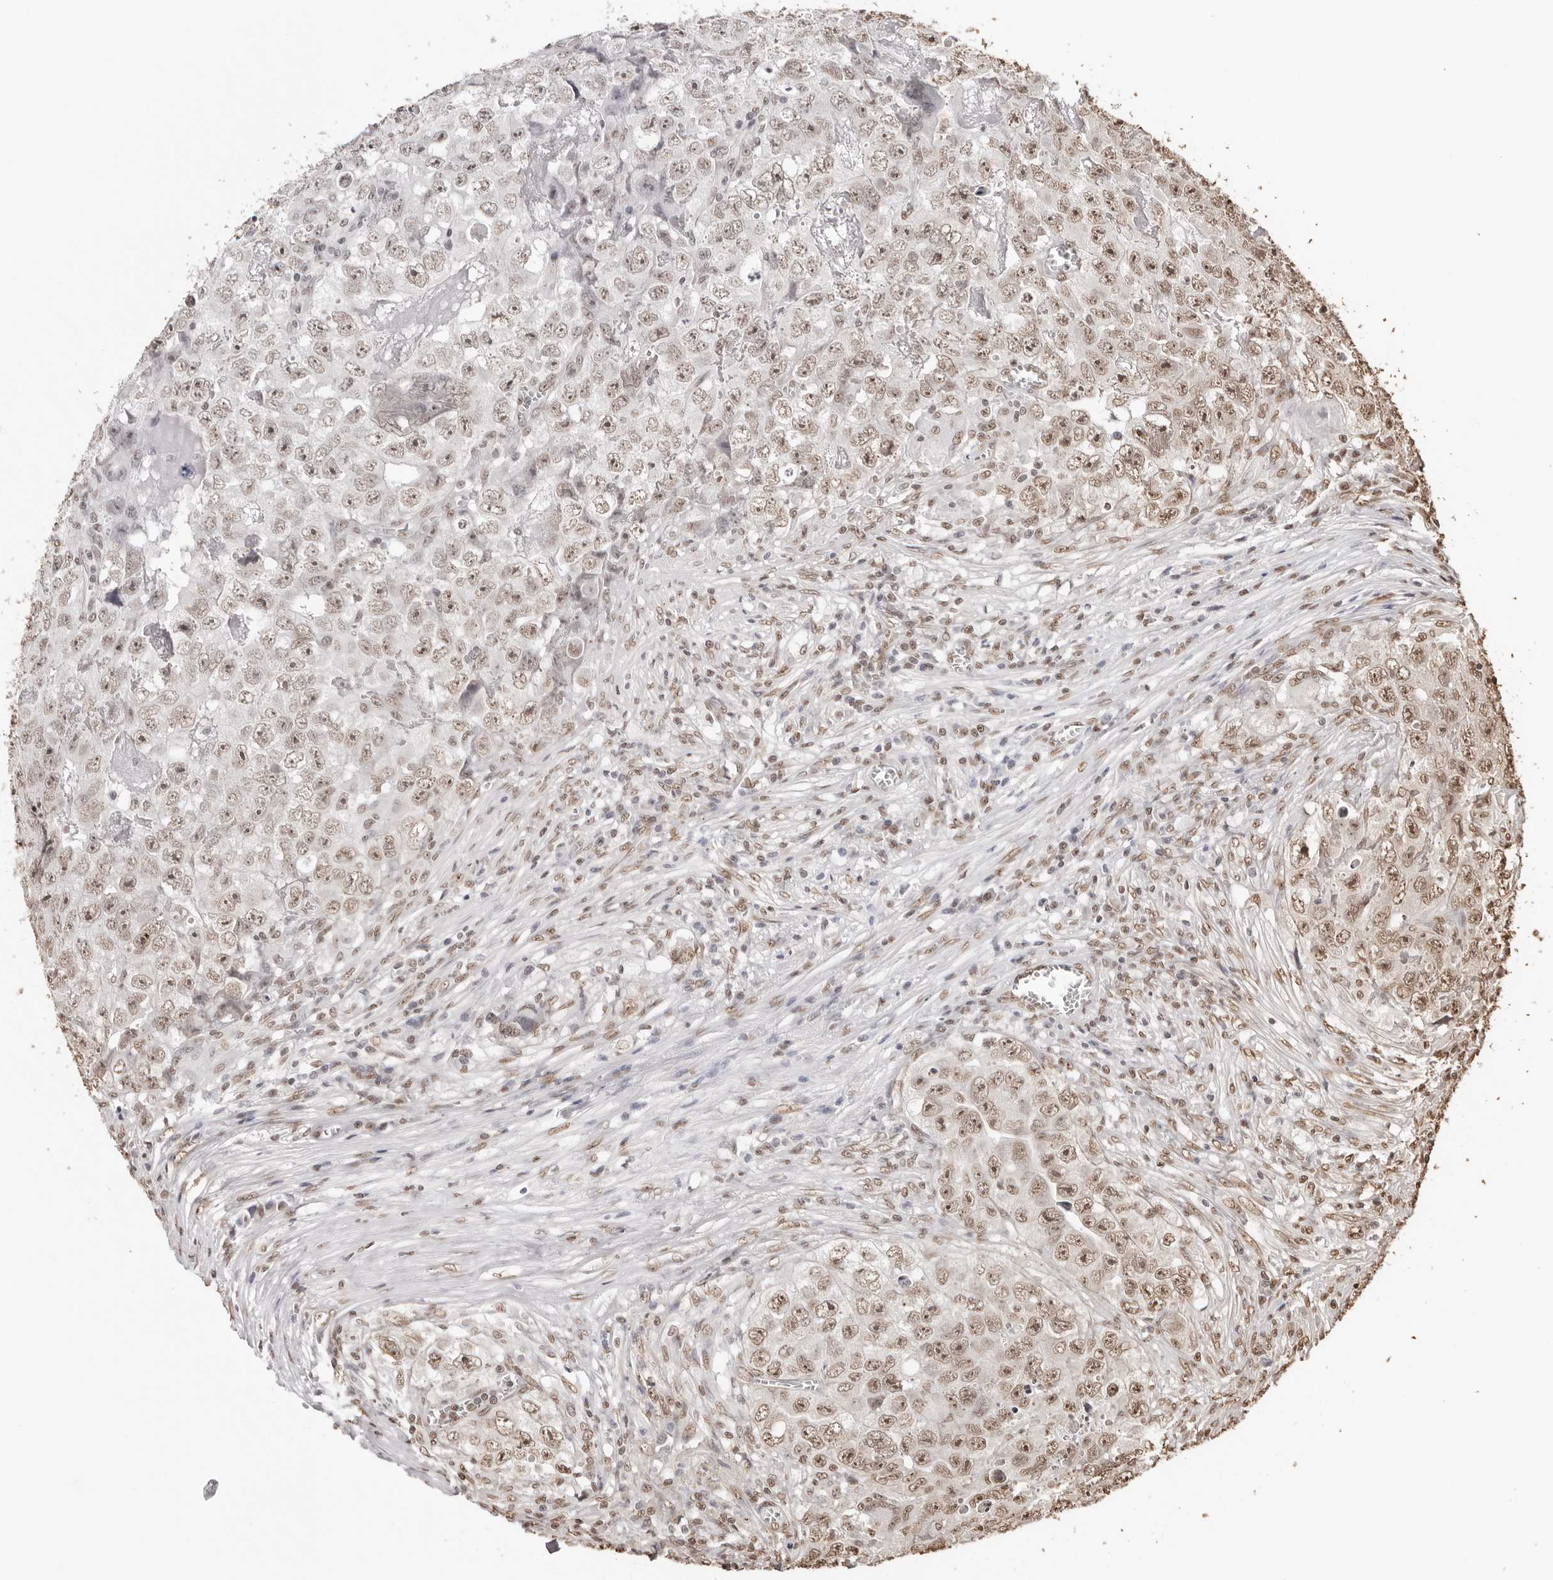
{"staining": {"intensity": "weak", "quantity": ">75%", "location": "nuclear"}, "tissue": "testis cancer", "cell_type": "Tumor cells", "image_type": "cancer", "snomed": [{"axis": "morphology", "description": "Seminoma, NOS"}, {"axis": "morphology", "description": "Carcinoma, Embryonal, NOS"}, {"axis": "topography", "description": "Testis"}], "caption": "A brown stain shows weak nuclear positivity of a protein in human testis cancer (seminoma) tumor cells. The protein of interest is stained brown, and the nuclei are stained in blue (DAB (3,3'-diaminobenzidine) IHC with brightfield microscopy, high magnification).", "gene": "OLIG3", "patient": {"sex": "male", "age": 43}}